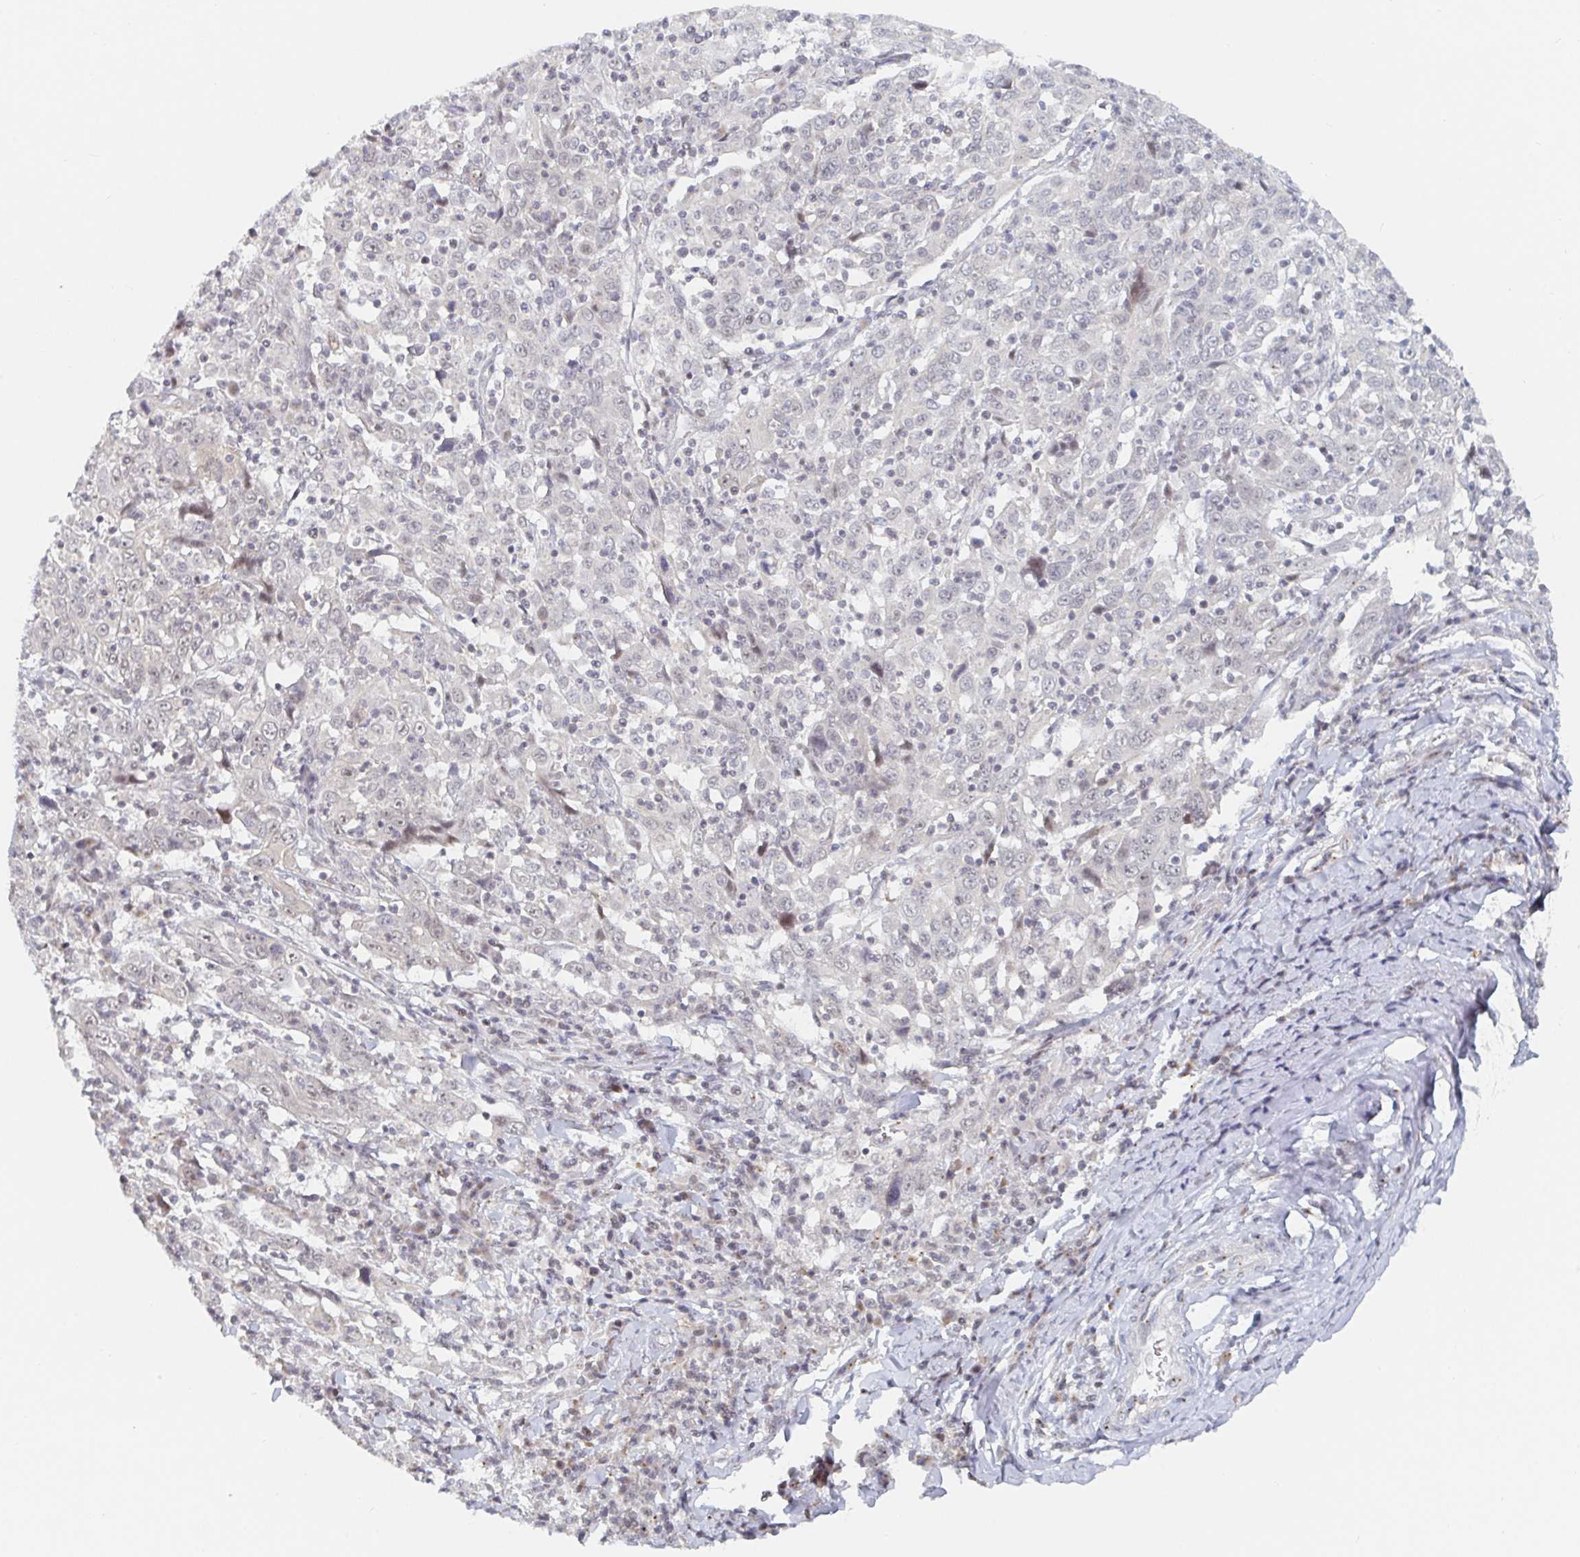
{"staining": {"intensity": "negative", "quantity": "none", "location": "none"}, "tissue": "cervical cancer", "cell_type": "Tumor cells", "image_type": "cancer", "snomed": [{"axis": "morphology", "description": "Squamous cell carcinoma, NOS"}, {"axis": "topography", "description": "Cervix"}], "caption": "This is an immunohistochemistry histopathology image of human cervical cancer (squamous cell carcinoma). There is no staining in tumor cells.", "gene": "CHD2", "patient": {"sex": "female", "age": 46}}